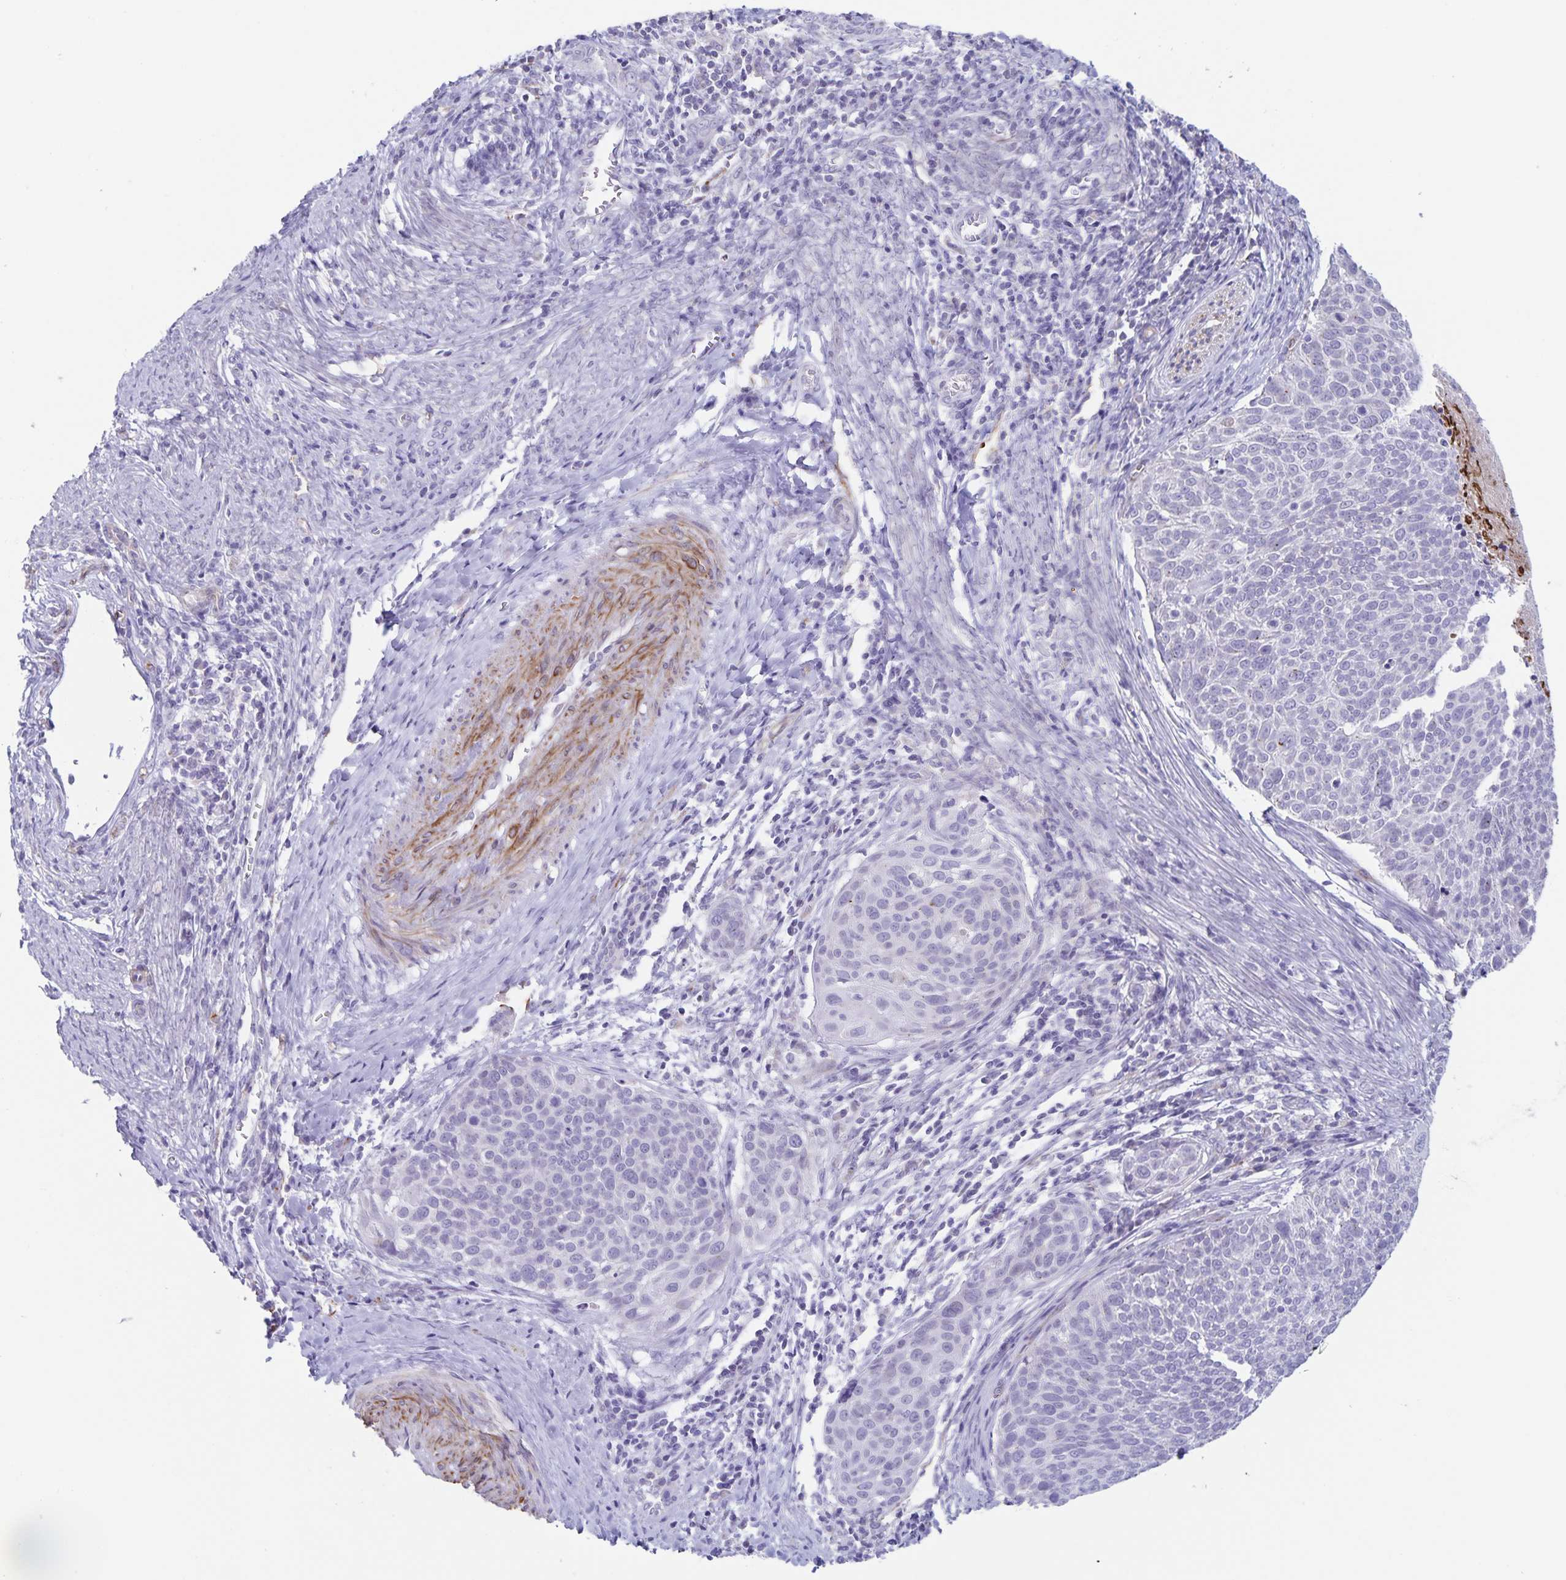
{"staining": {"intensity": "negative", "quantity": "none", "location": "none"}, "tissue": "cervical cancer", "cell_type": "Tumor cells", "image_type": "cancer", "snomed": [{"axis": "morphology", "description": "Squamous cell carcinoma, NOS"}, {"axis": "topography", "description": "Cervix"}], "caption": "Image shows no protein expression in tumor cells of cervical cancer tissue.", "gene": "SYNM", "patient": {"sex": "female", "age": 39}}